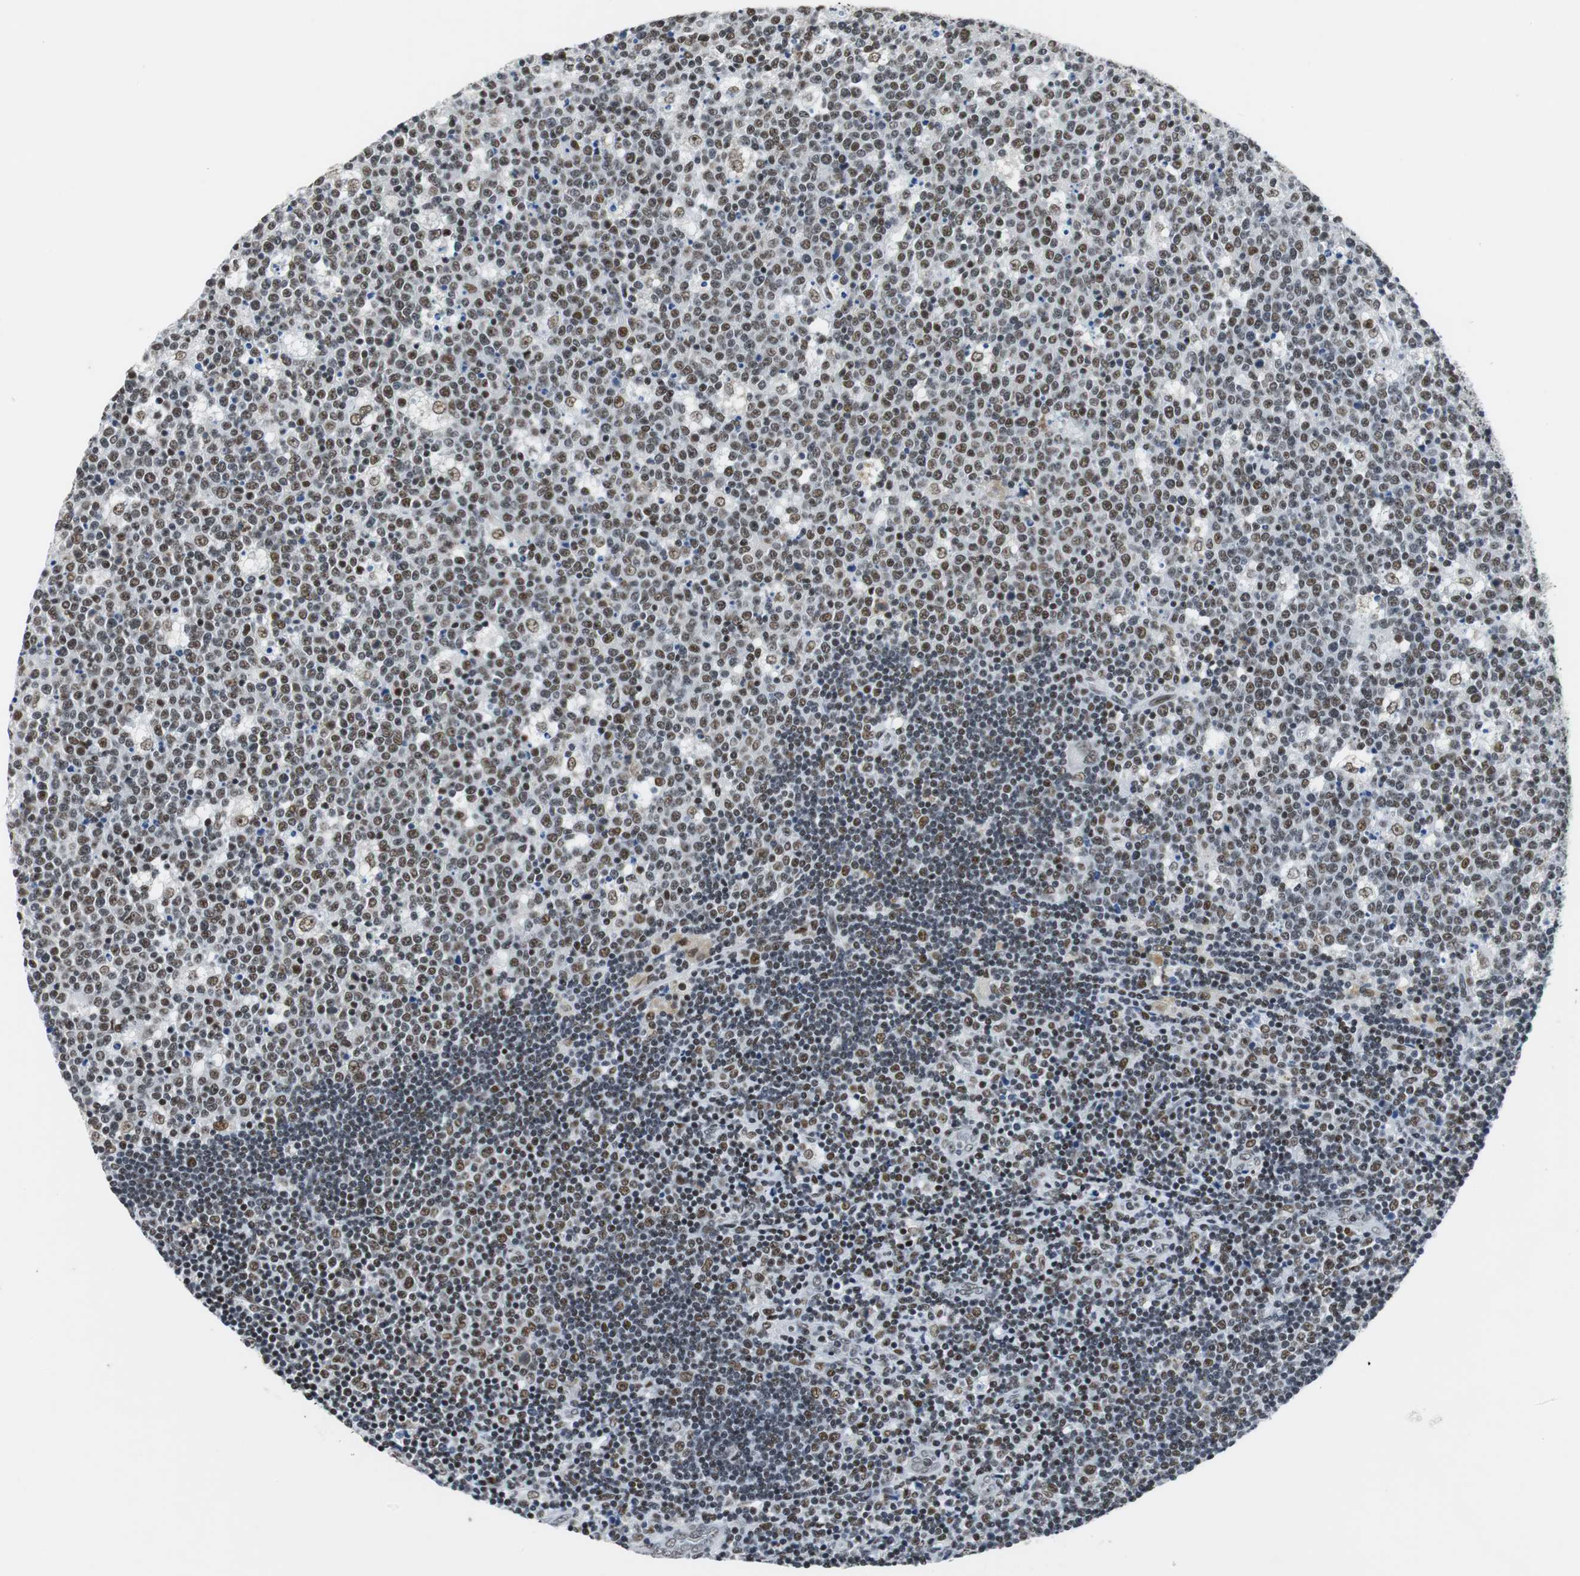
{"staining": {"intensity": "moderate", "quantity": "25%-75%", "location": "nuclear"}, "tissue": "lymph node", "cell_type": "Germinal center cells", "image_type": "normal", "snomed": [{"axis": "morphology", "description": "Normal tissue, NOS"}, {"axis": "topography", "description": "Lymph node"}, {"axis": "topography", "description": "Salivary gland"}], "caption": "A brown stain highlights moderate nuclear expression of a protein in germinal center cells of benign human lymph node. The staining was performed using DAB (3,3'-diaminobenzidine) to visualize the protein expression in brown, while the nuclei were stained in blue with hematoxylin (Magnification: 20x).", "gene": "HDAC3", "patient": {"sex": "male", "age": 8}}